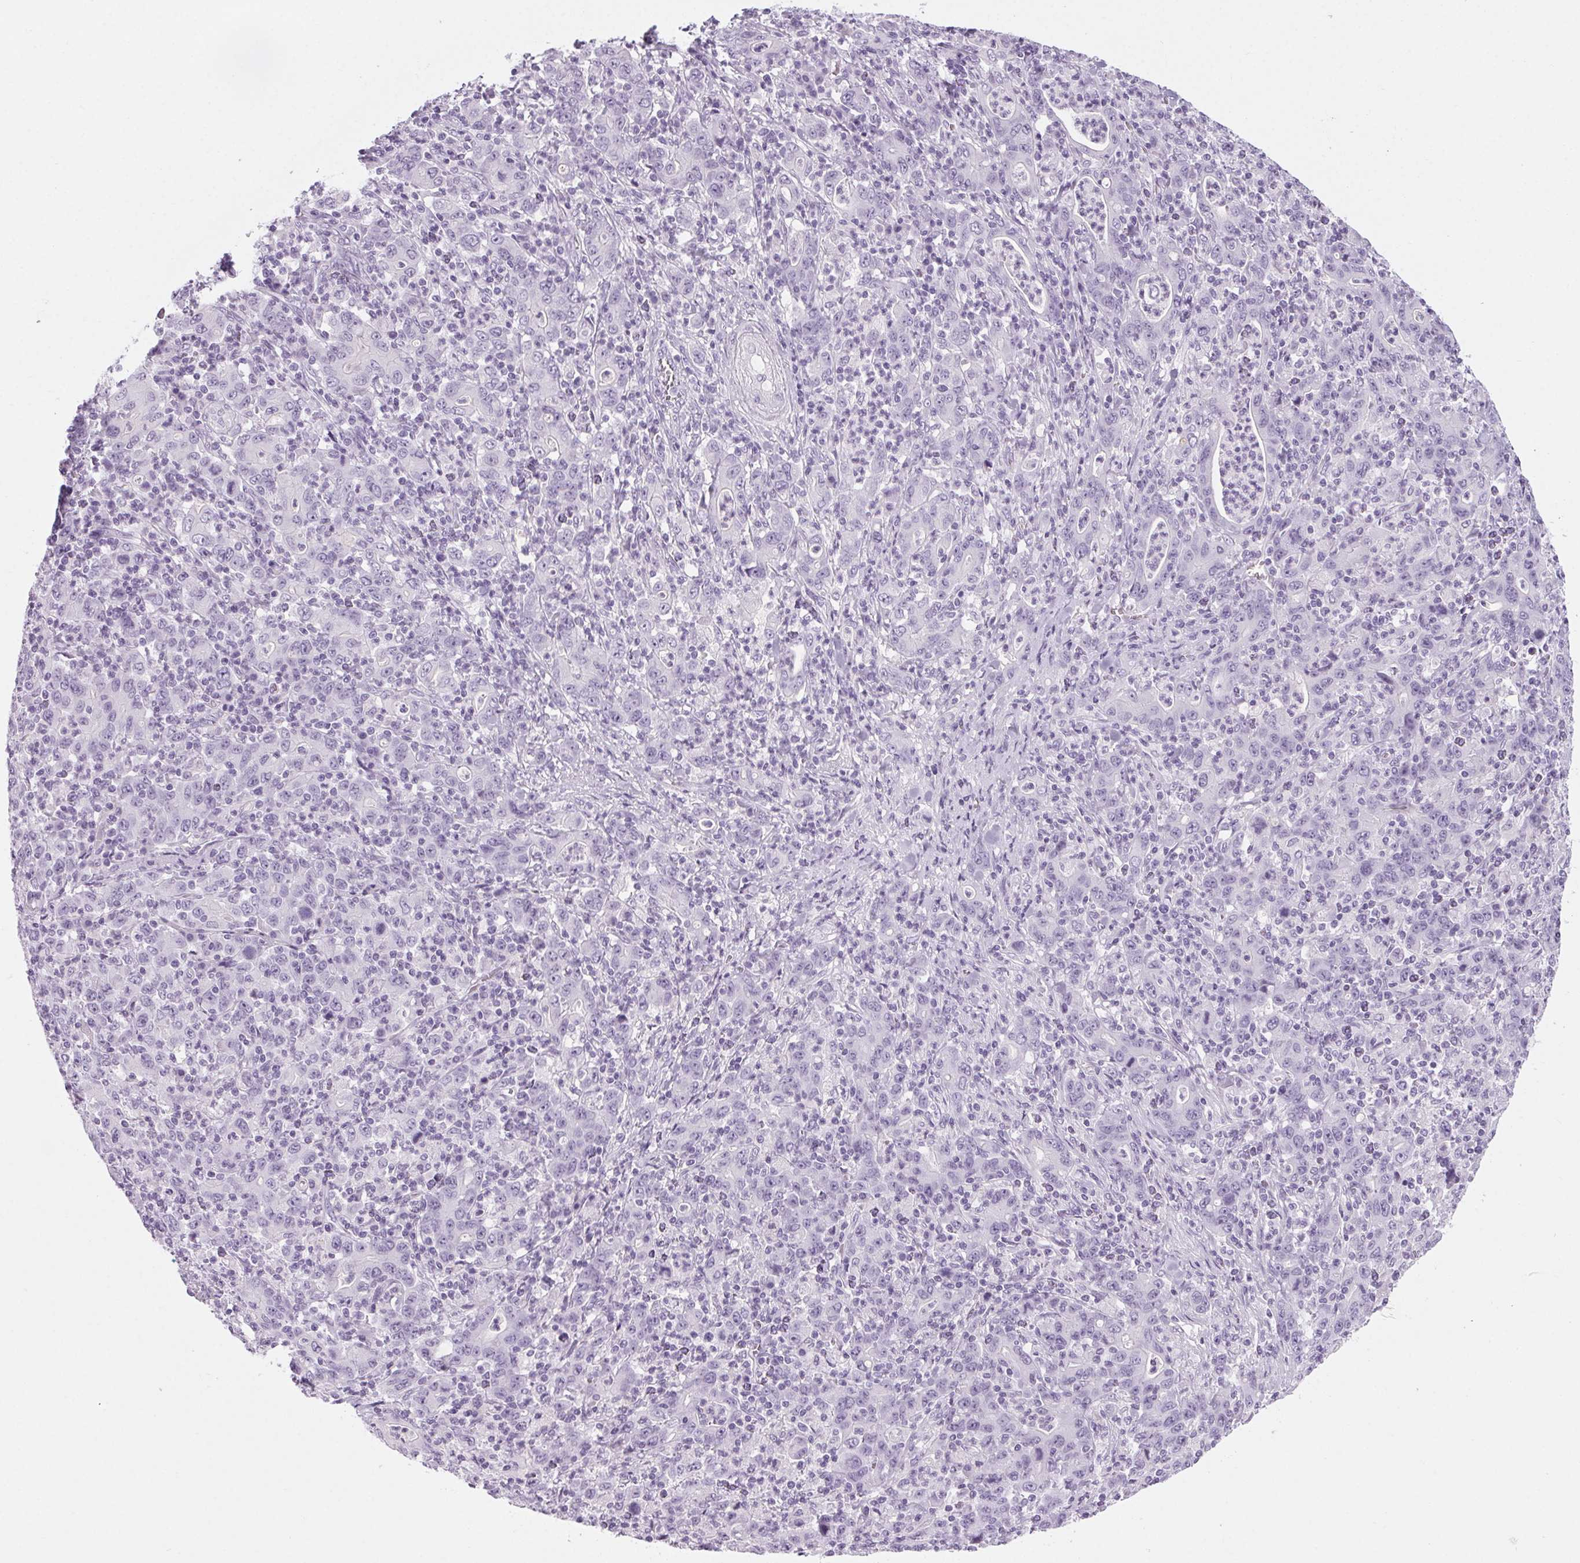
{"staining": {"intensity": "negative", "quantity": "none", "location": "none"}, "tissue": "stomach cancer", "cell_type": "Tumor cells", "image_type": "cancer", "snomed": [{"axis": "morphology", "description": "Adenocarcinoma, NOS"}, {"axis": "topography", "description": "Stomach, upper"}], "caption": "Tumor cells are negative for brown protein staining in adenocarcinoma (stomach).", "gene": "LRP2", "patient": {"sex": "male", "age": 69}}